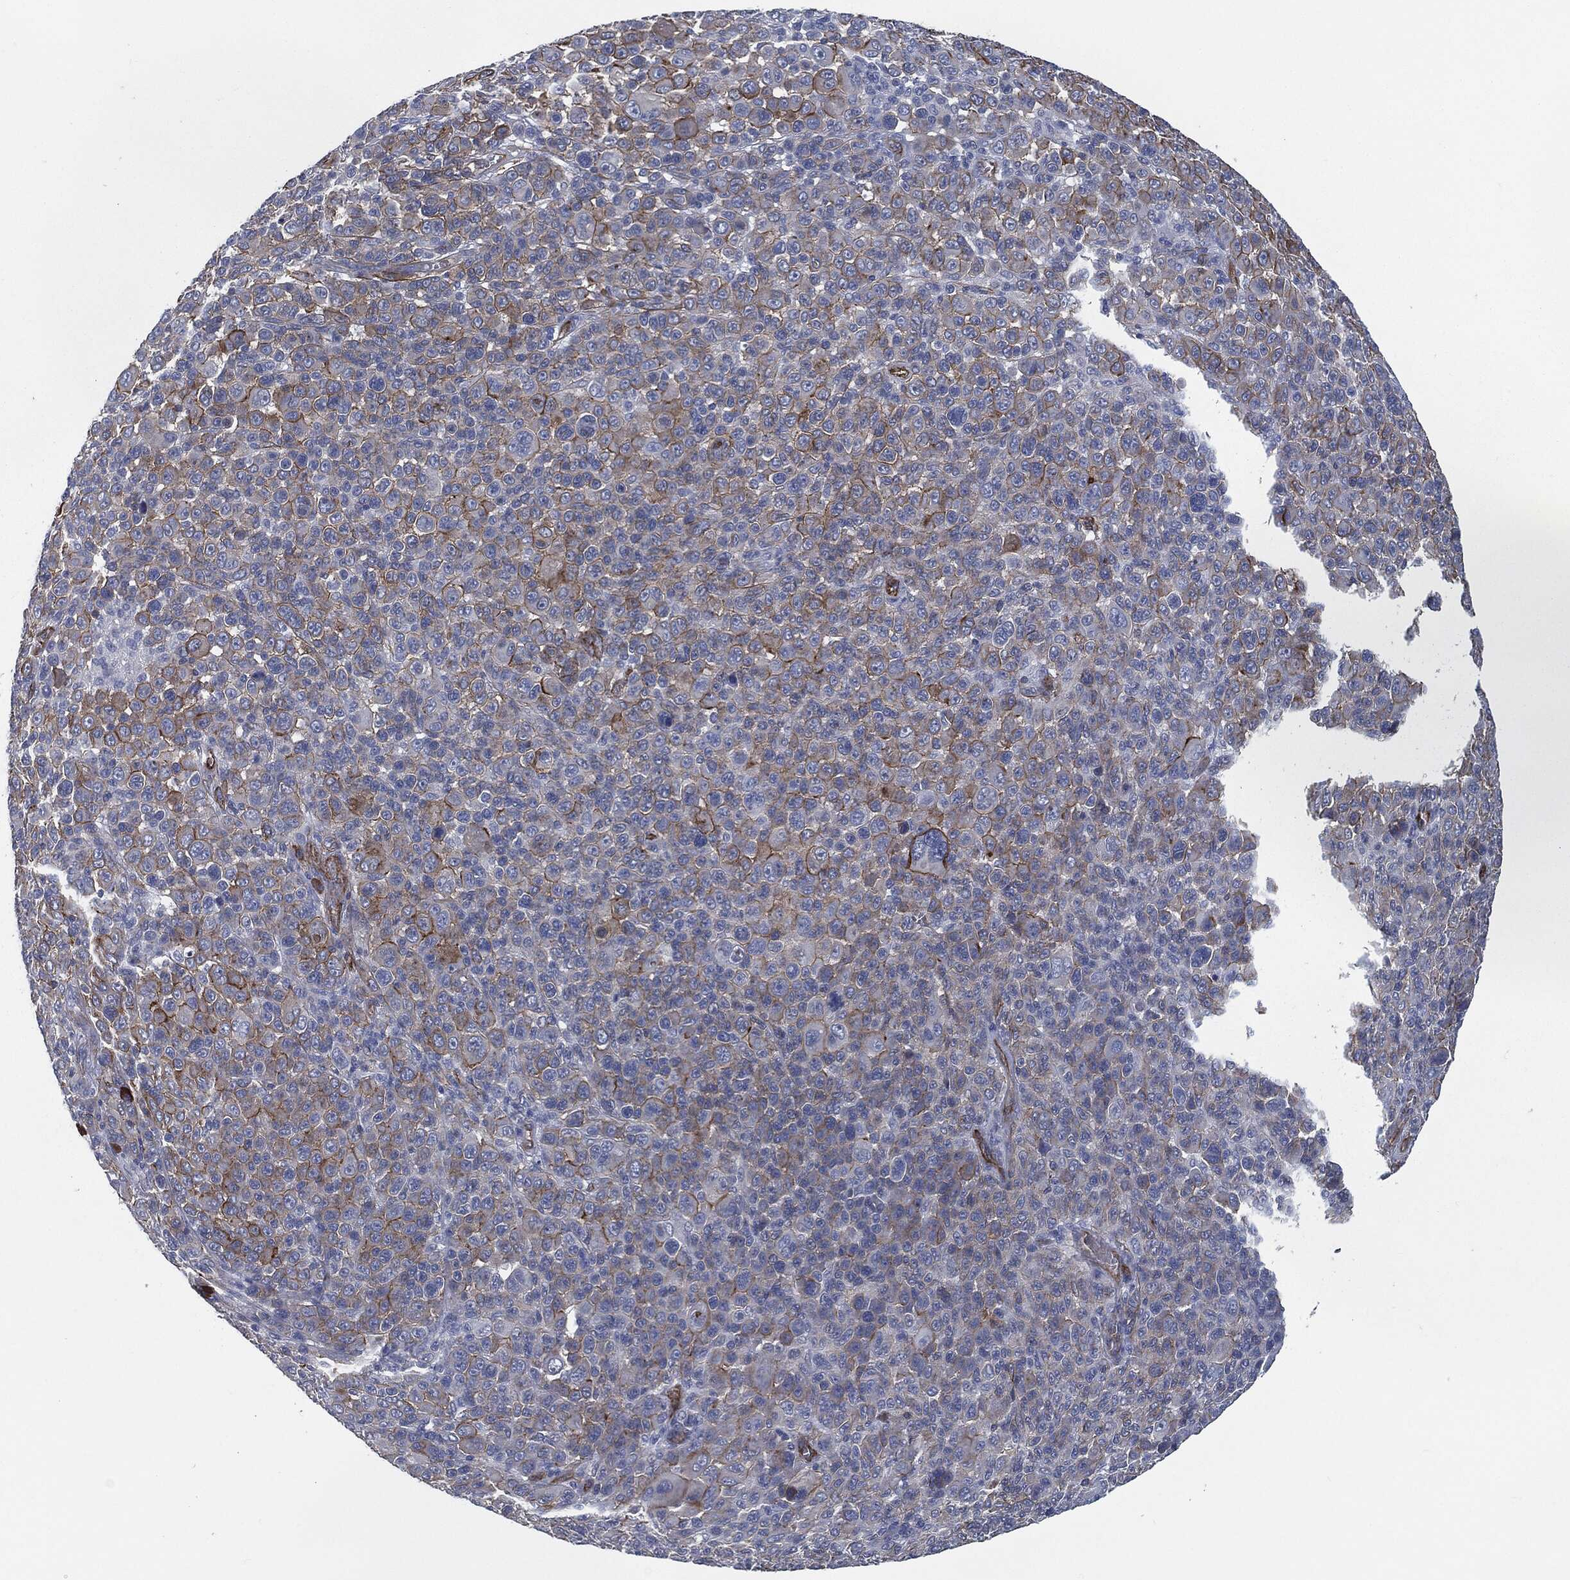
{"staining": {"intensity": "strong", "quantity": "<25%", "location": "cytoplasmic/membranous"}, "tissue": "melanoma", "cell_type": "Tumor cells", "image_type": "cancer", "snomed": [{"axis": "morphology", "description": "Malignant melanoma, NOS"}, {"axis": "topography", "description": "Skin"}], "caption": "The immunohistochemical stain highlights strong cytoplasmic/membranous positivity in tumor cells of malignant melanoma tissue.", "gene": "SVIL", "patient": {"sex": "female", "age": 57}}